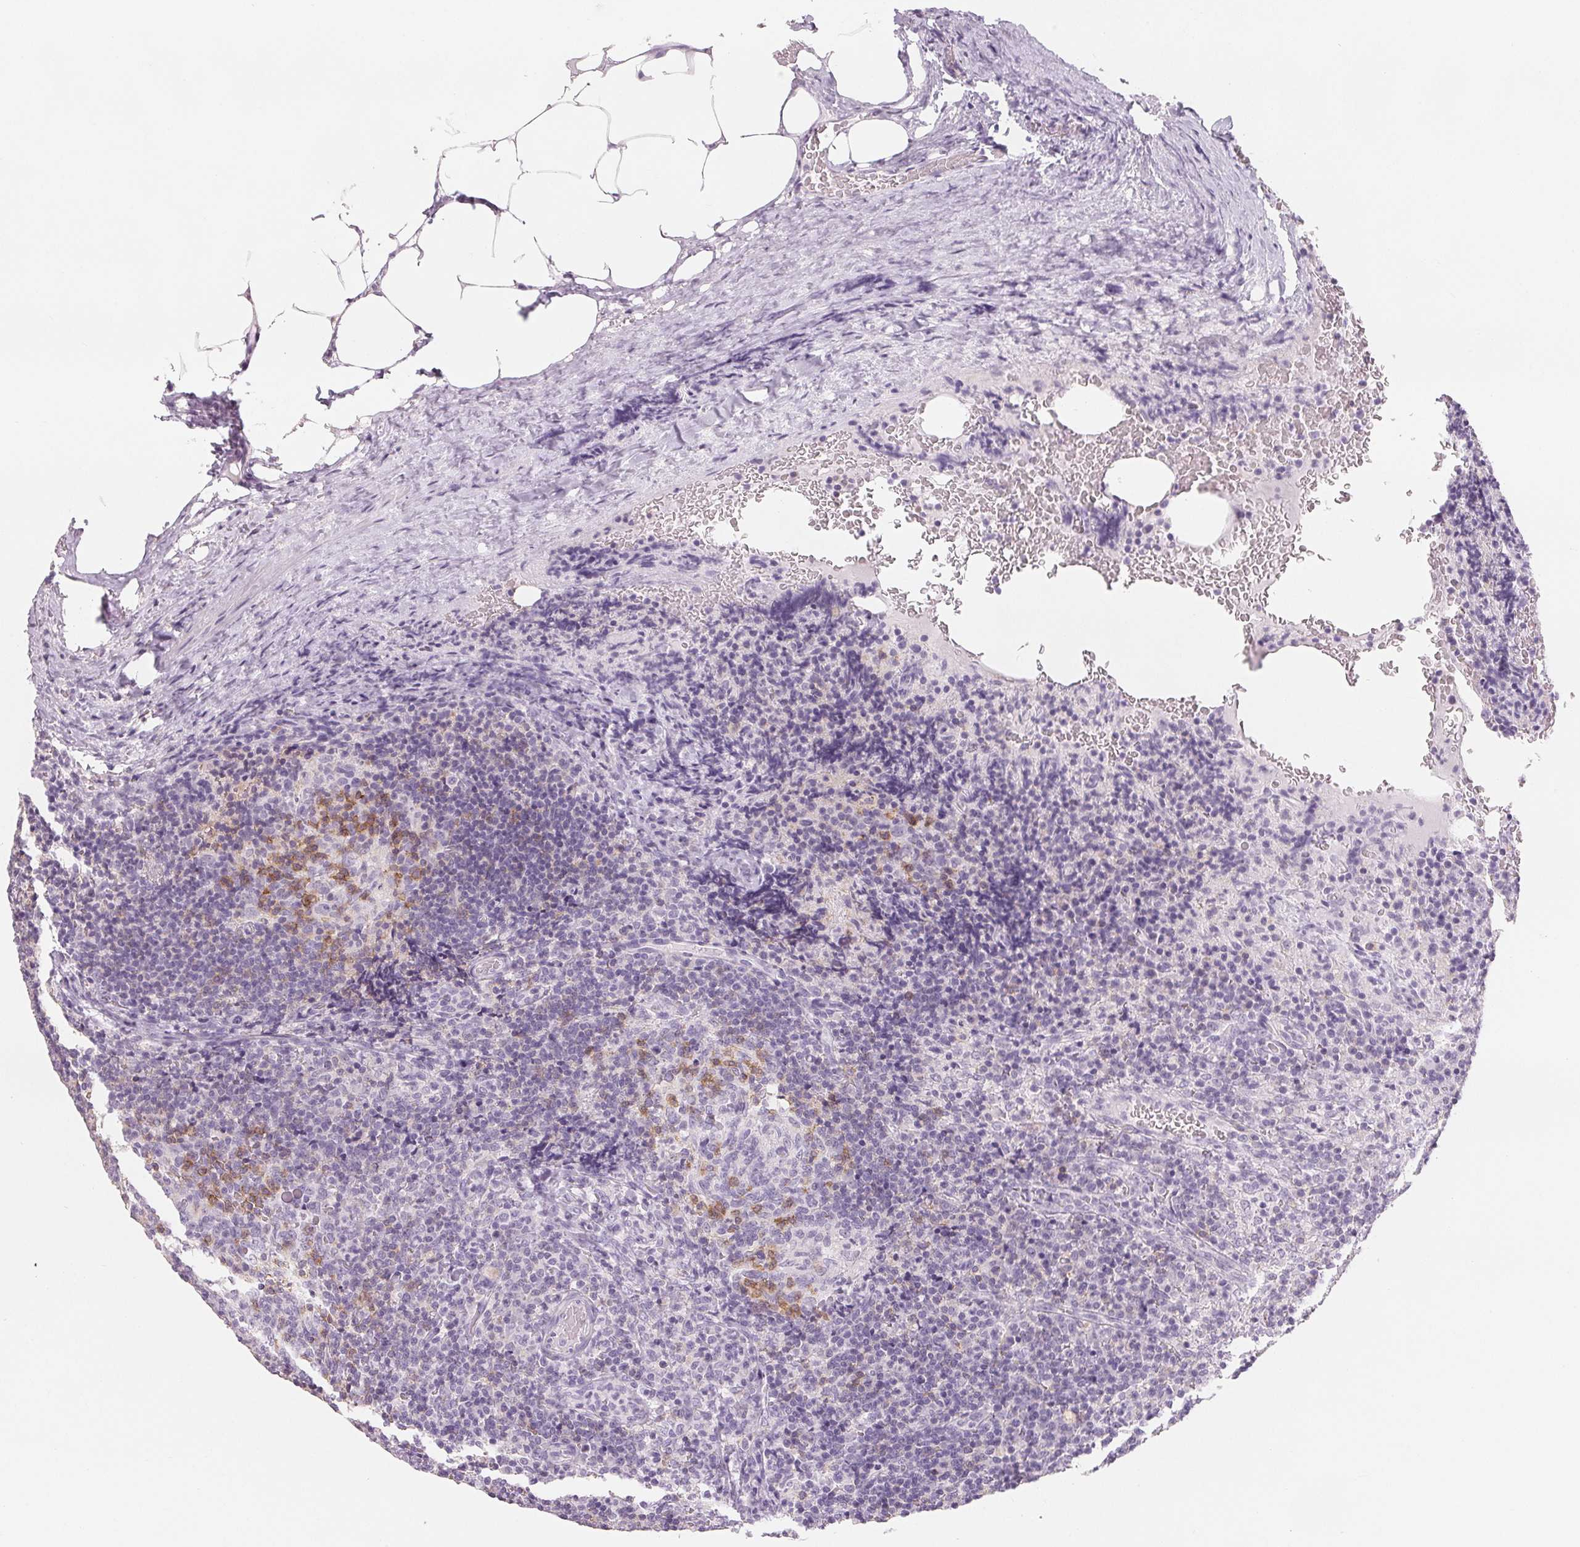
{"staining": {"intensity": "moderate", "quantity": "<25%", "location": "cytoplasmic/membranous"}, "tissue": "lymph node", "cell_type": "Germinal center cells", "image_type": "normal", "snomed": [{"axis": "morphology", "description": "Normal tissue, NOS"}, {"axis": "topography", "description": "Lymph node"}], "caption": "A photomicrograph showing moderate cytoplasmic/membranous staining in approximately <25% of germinal center cells in benign lymph node, as visualized by brown immunohistochemical staining.", "gene": "CD69", "patient": {"sex": "male", "age": 67}}